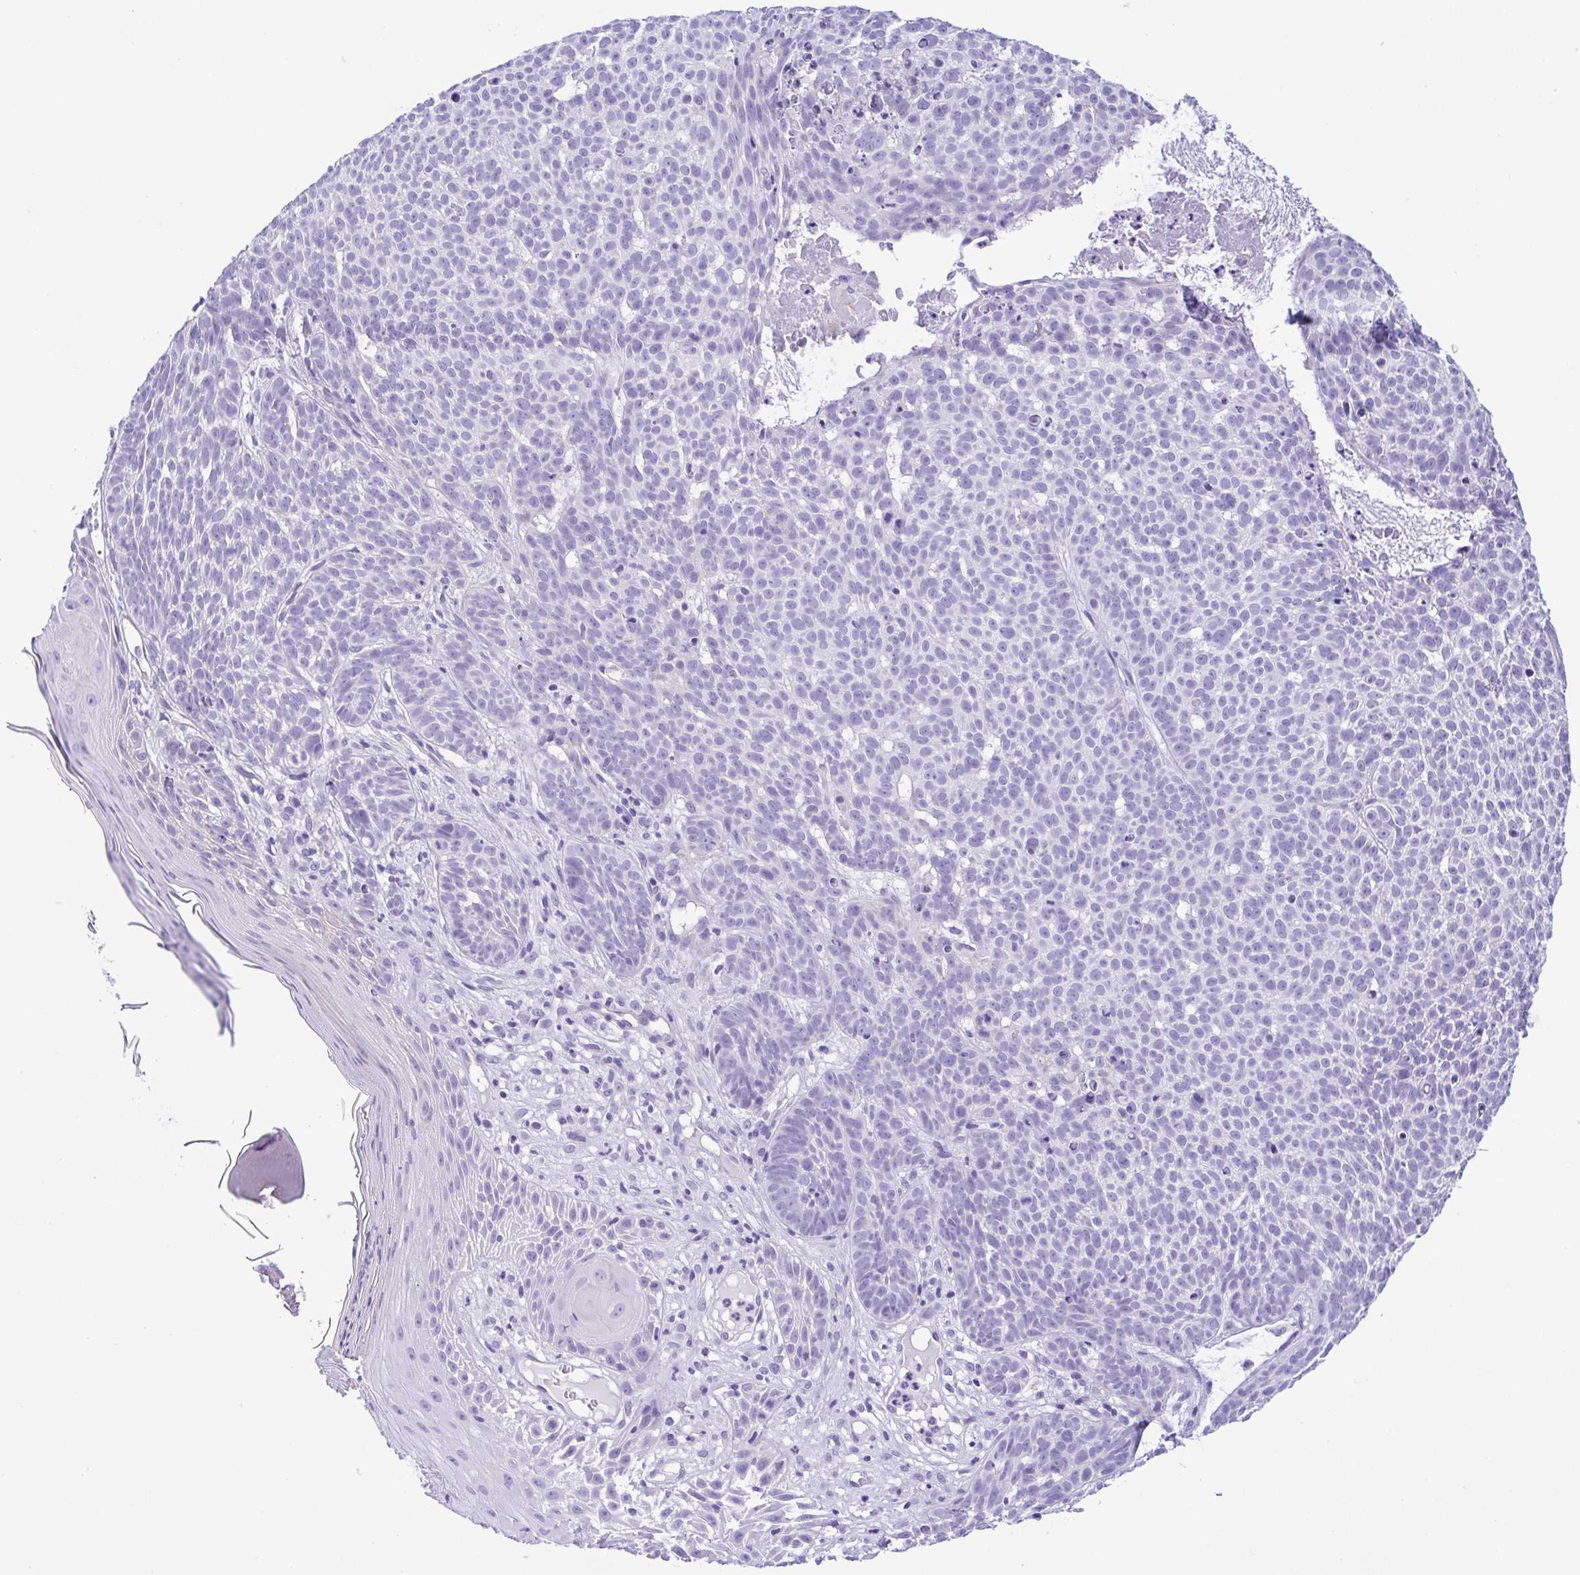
{"staining": {"intensity": "negative", "quantity": "none", "location": "none"}, "tissue": "skin cancer", "cell_type": "Tumor cells", "image_type": "cancer", "snomed": [{"axis": "morphology", "description": "Basal cell carcinoma"}, {"axis": "topography", "description": "Skin"}], "caption": "Immunohistochemistry photomicrograph of skin cancer stained for a protein (brown), which reveals no expression in tumor cells.", "gene": "GPR182", "patient": {"sex": "male", "age": 90}}